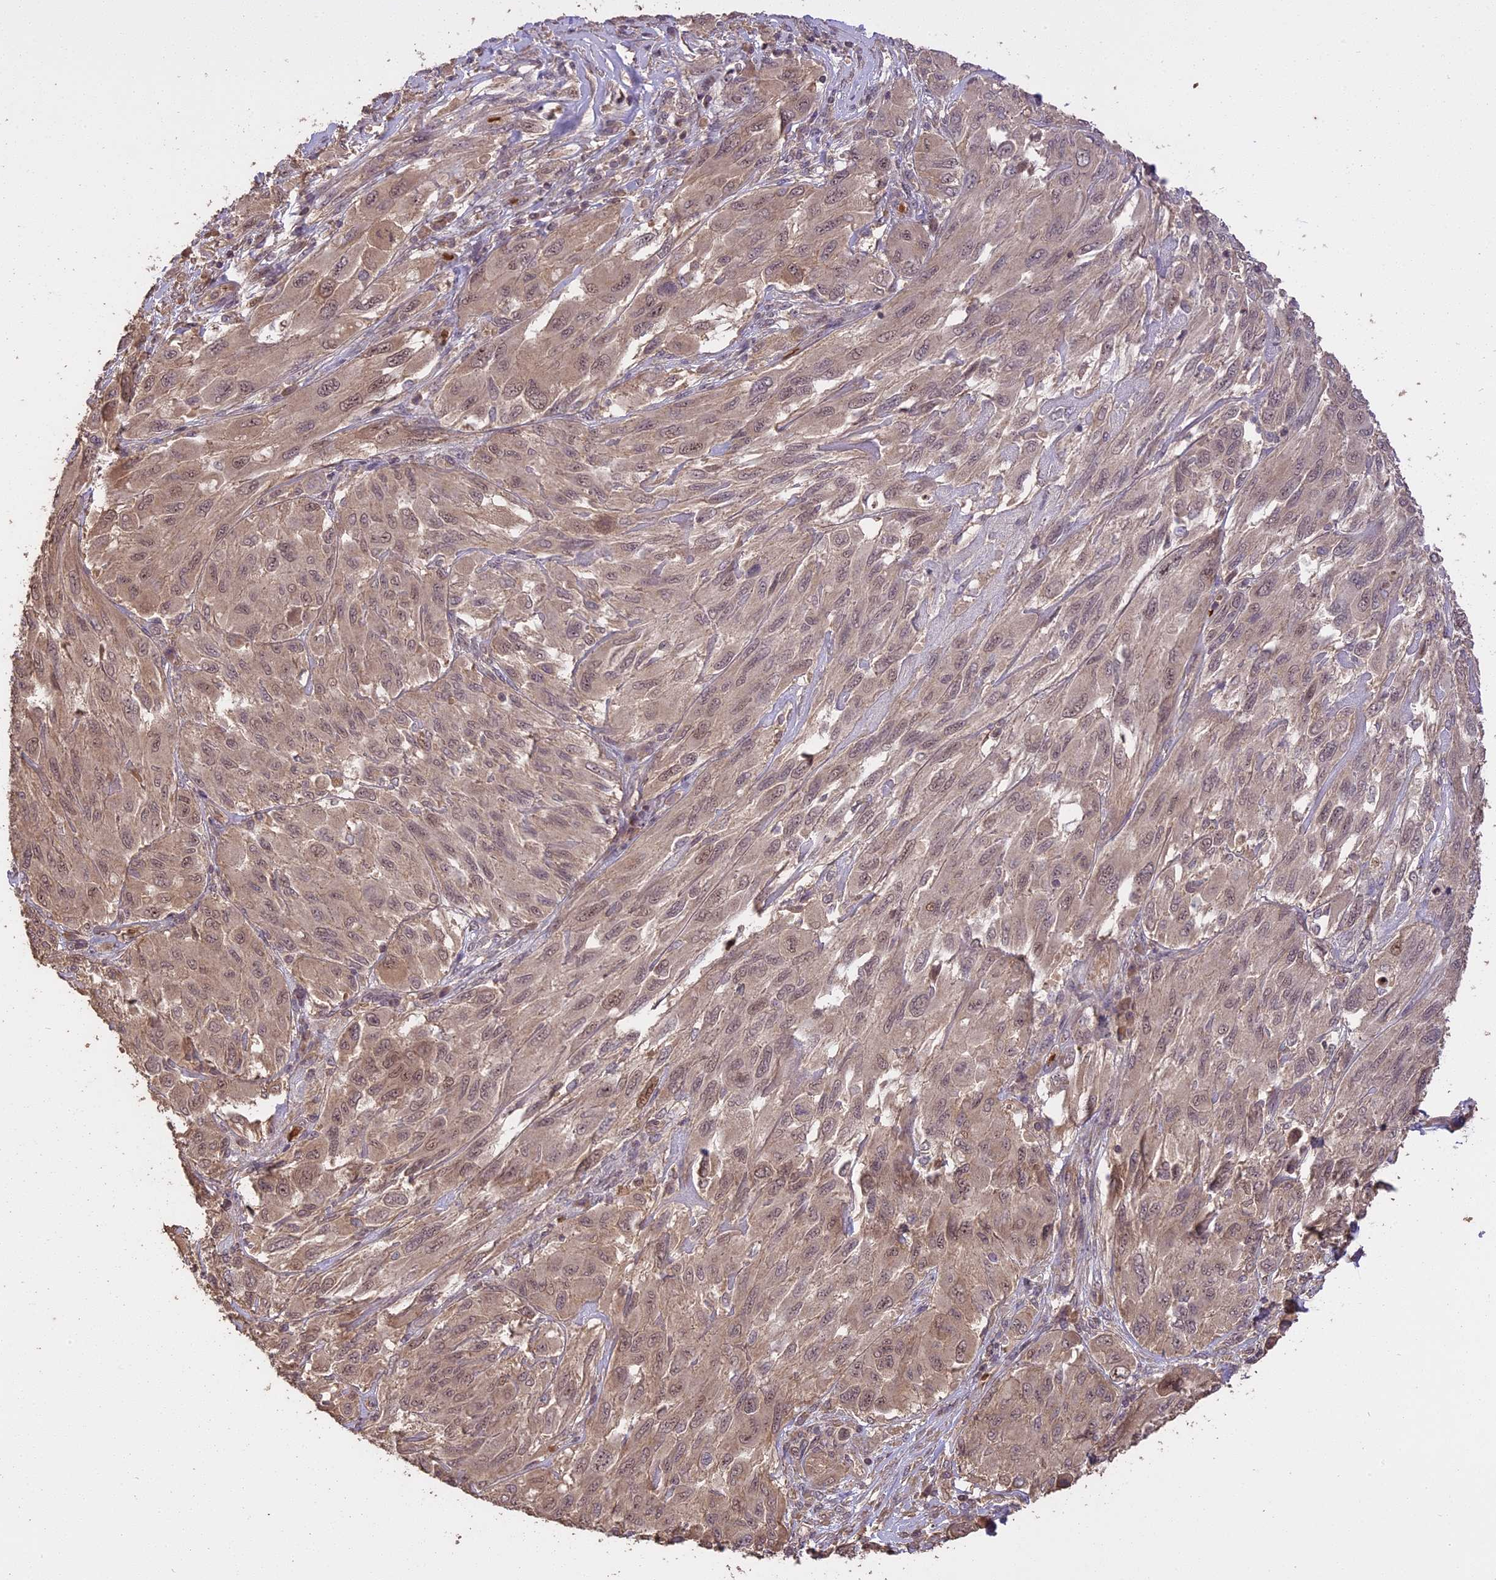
{"staining": {"intensity": "moderate", "quantity": "25%-75%", "location": "cytoplasmic/membranous,nuclear"}, "tissue": "melanoma", "cell_type": "Tumor cells", "image_type": "cancer", "snomed": [{"axis": "morphology", "description": "Malignant melanoma, NOS"}, {"axis": "topography", "description": "Skin"}], "caption": "DAB immunohistochemical staining of malignant melanoma demonstrates moderate cytoplasmic/membranous and nuclear protein staining in about 25%-75% of tumor cells.", "gene": "TIGD7", "patient": {"sex": "female", "age": 91}}